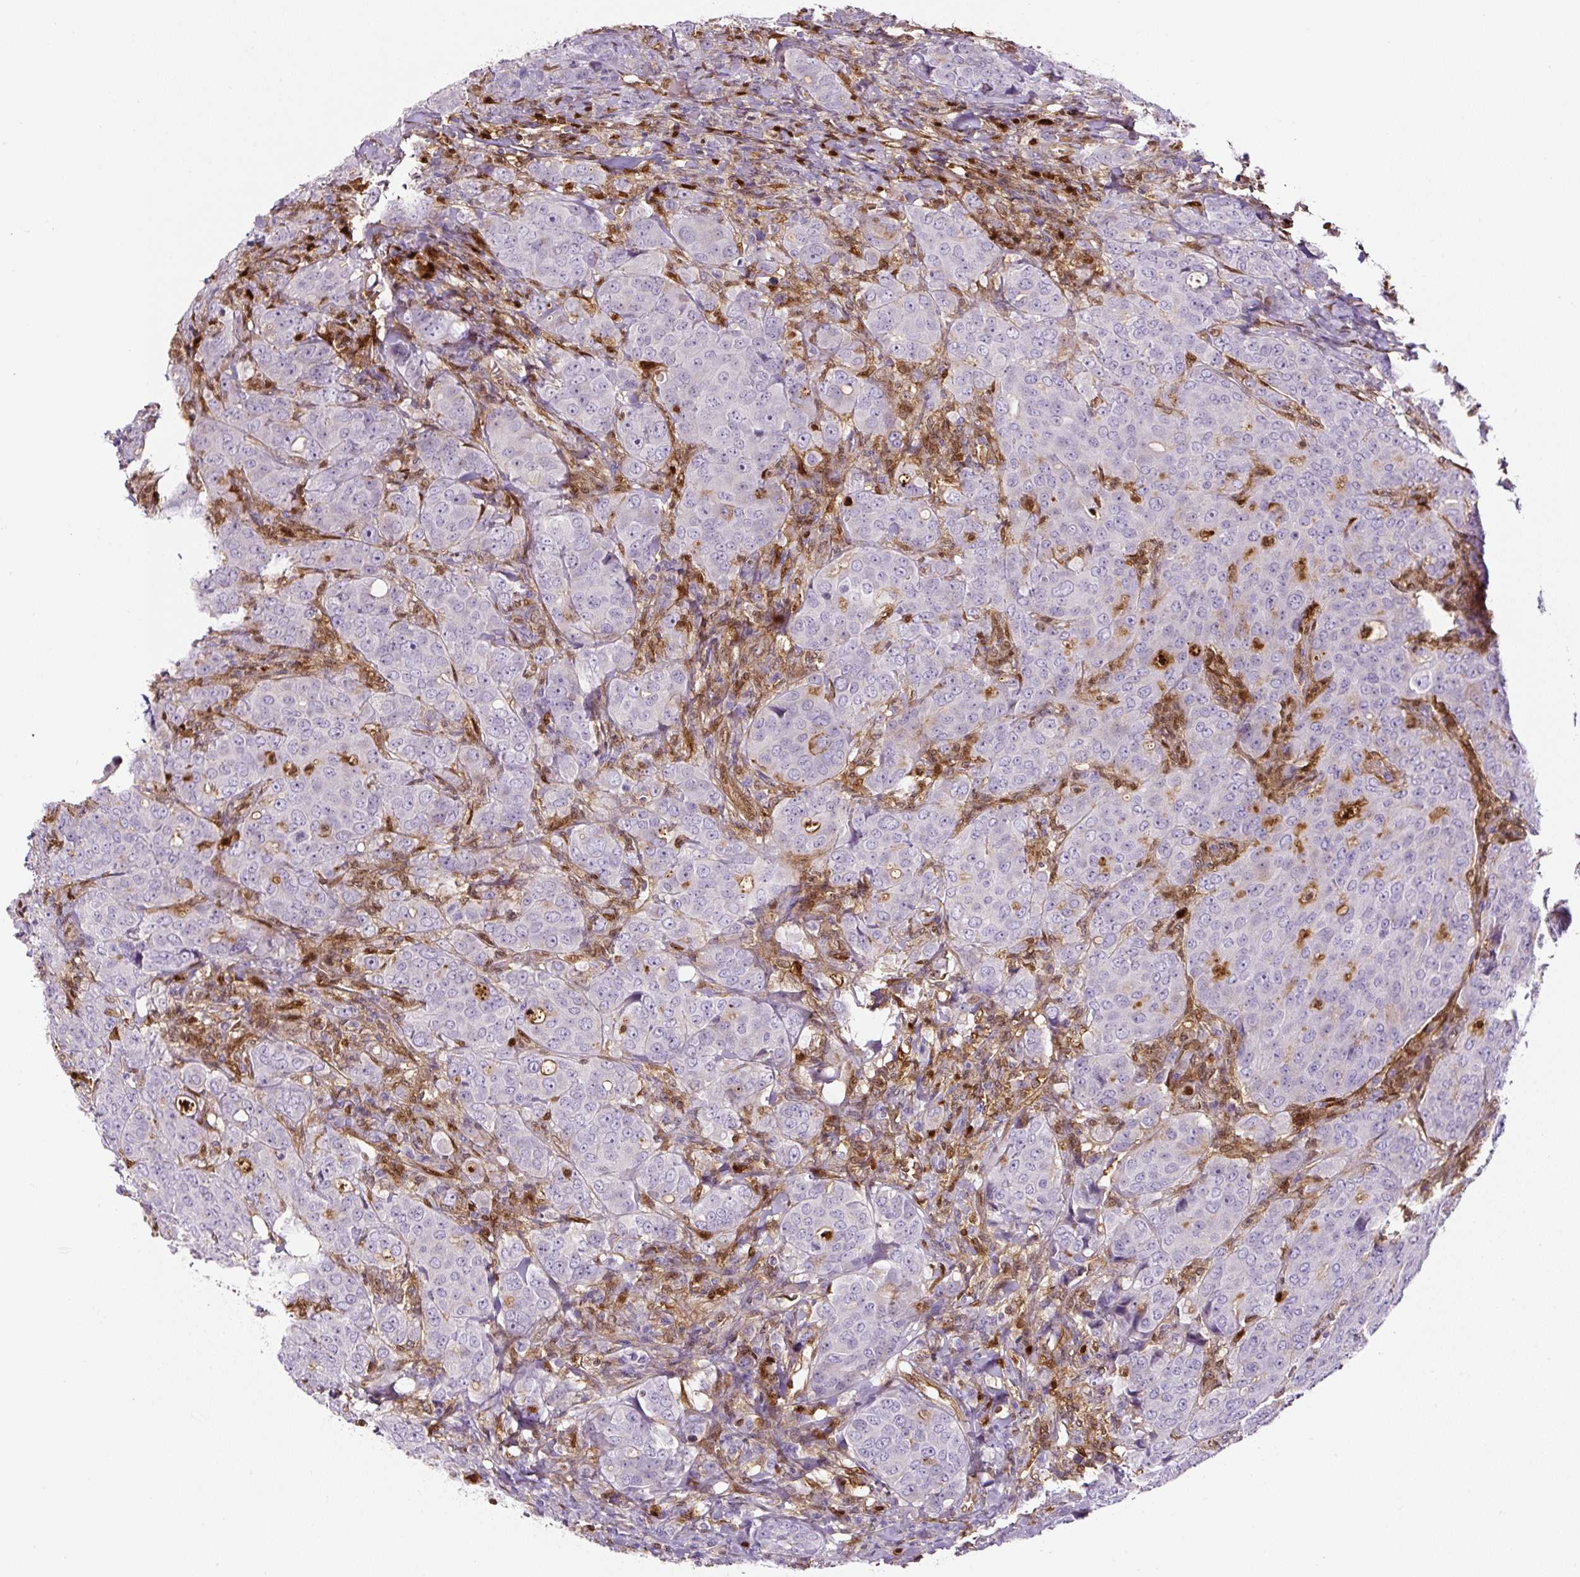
{"staining": {"intensity": "negative", "quantity": "none", "location": "none"}, "tissue": "breast cancer", "cell_type": "Tumor cells", "image_type": "cancer", "snomed": [{"axis": "morphology", "description": "Duct carcinoma"}, {"axis": "topography", "description": "Breast"}], "caption": "DAB immunohistochemical staining of human breast cancer (invasive ductal carcinoma) reveals no significant positivity in tumor cells. (Brightfield microscopy of DAB IHC at high magnification).", "gene": "ANXA1", "patient": {"sex": "female", "age": 43}}